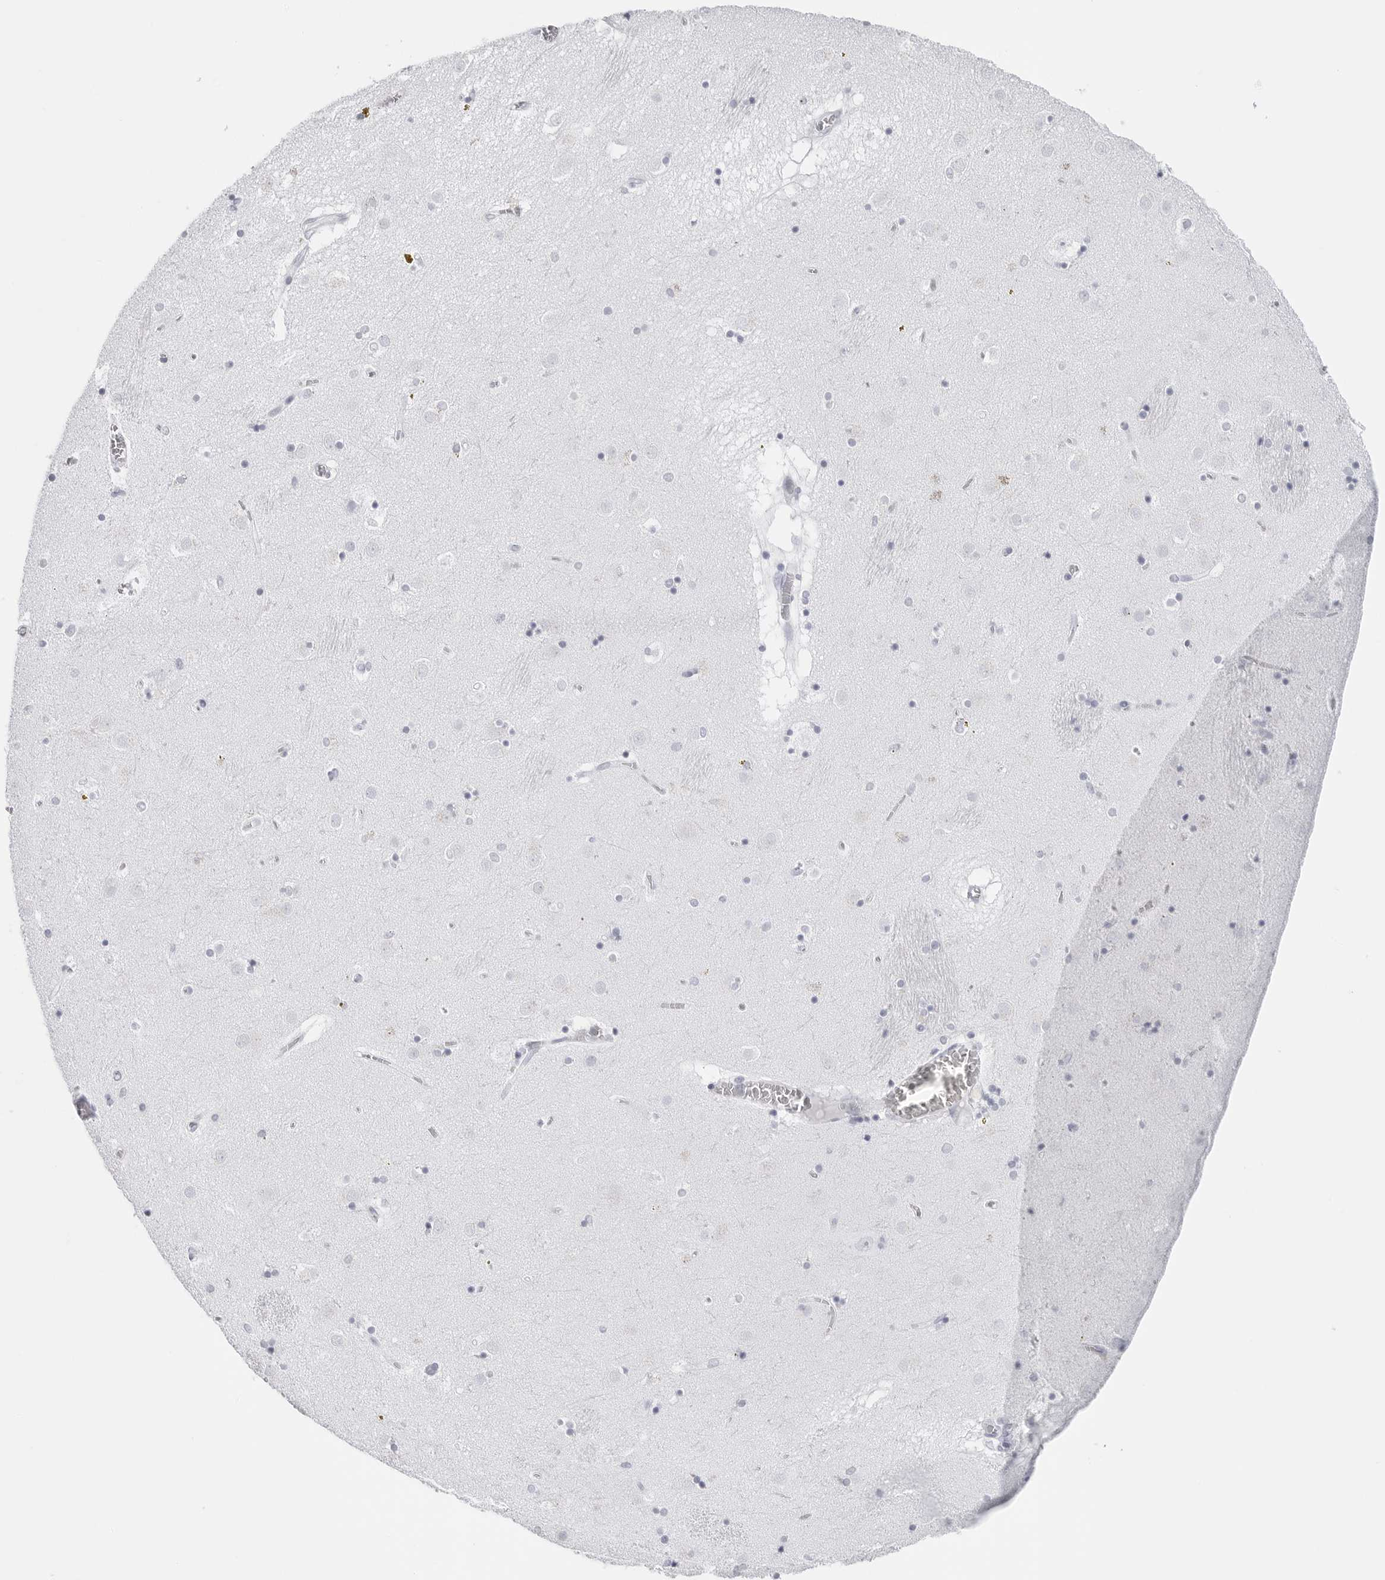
{"staining": {"intensity": "negative", "quantity": "none", "location": "none"}, "tissue": "caudate", "cell_type": "Glial cells", "image_type": "normal", "snomed": [{"axis": "morphology", "description": "Normal tissue, NOS"}, {"axis": "topography", "description": "Lateral ventricle wall"}], "caption": "Caudate stained for a protein using immunohistochemistry (IHC) exhibits no positivity glial cells.", "gene": "CST2", "patient": {"sex": "male", "age": 70}}